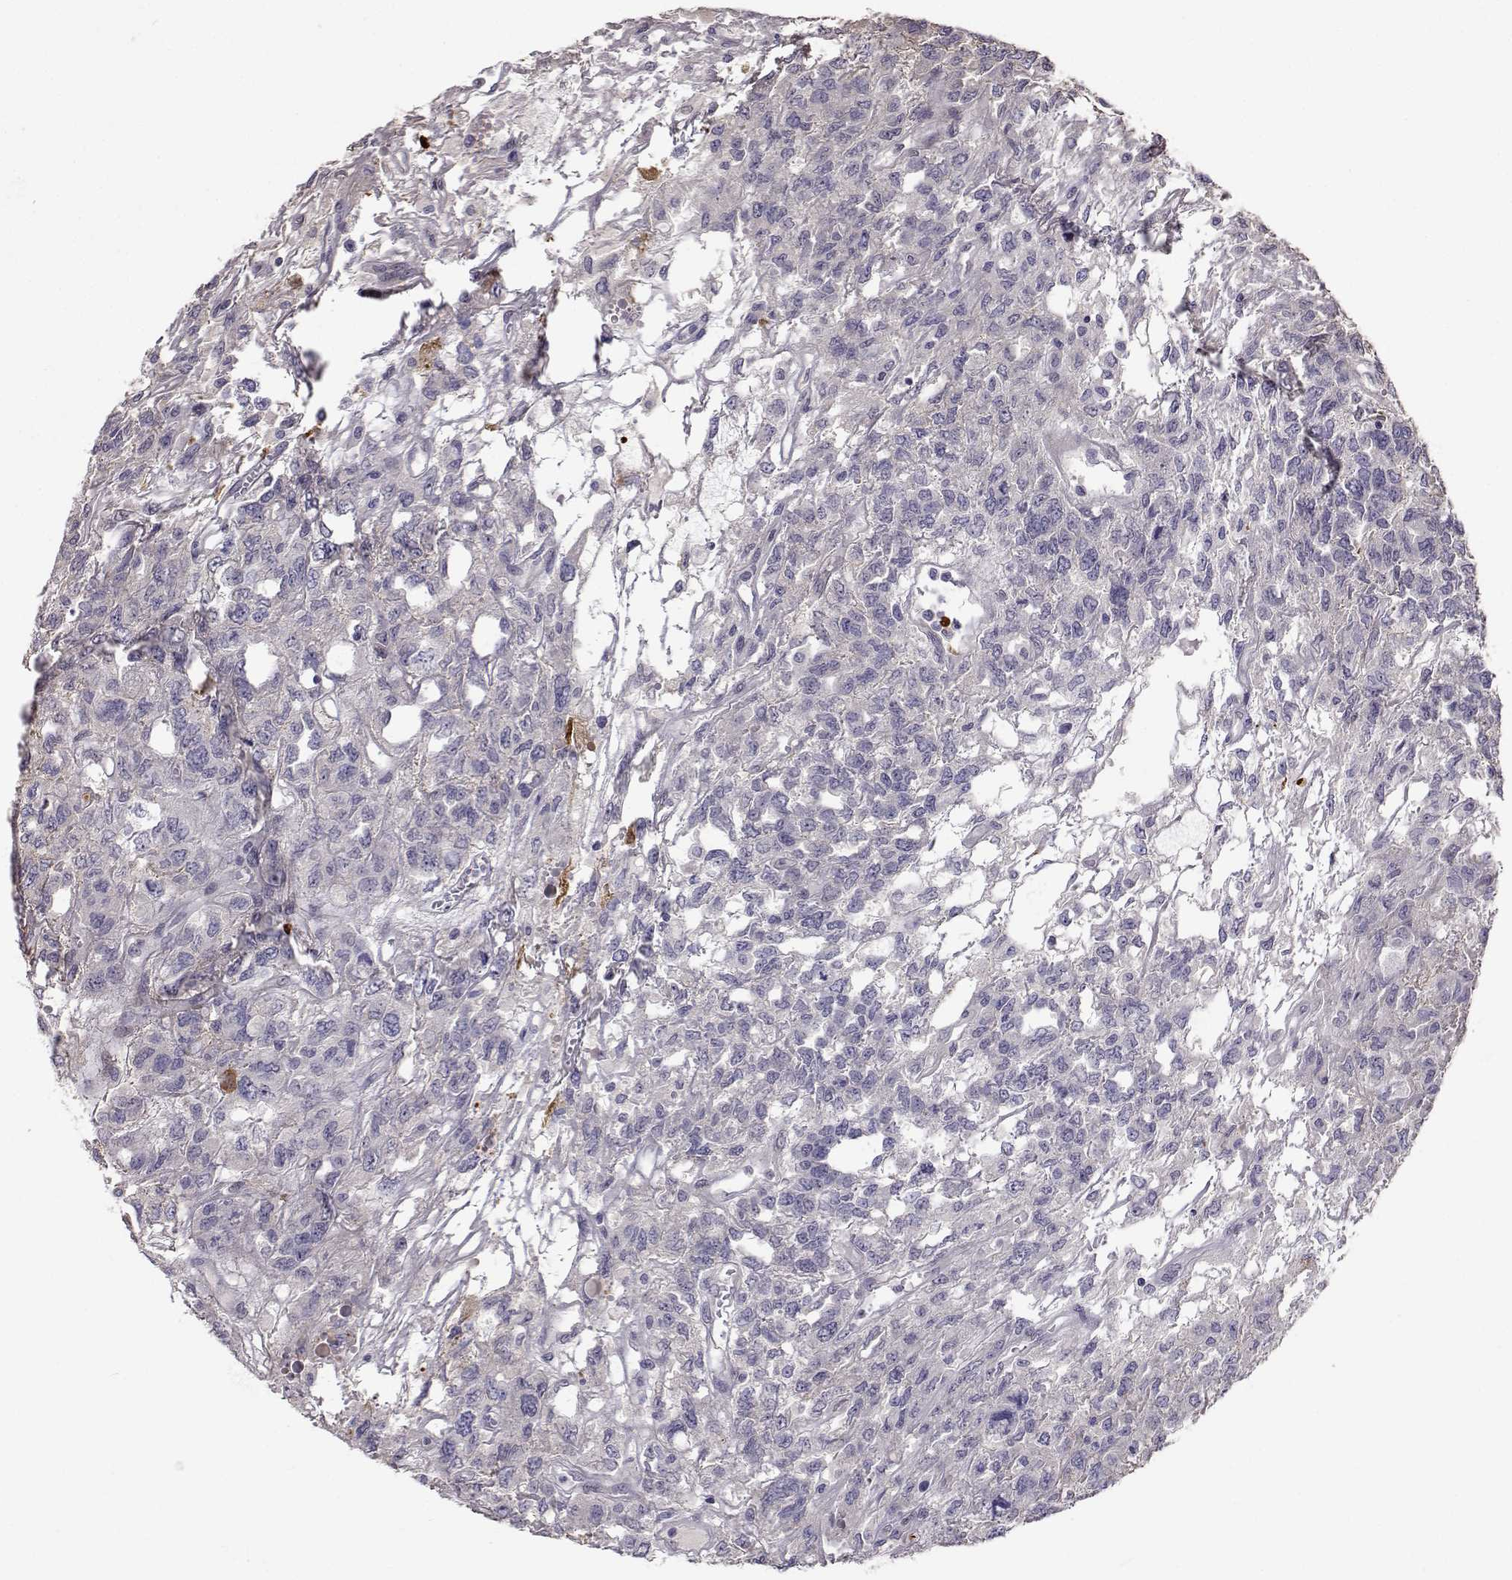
{"staining": {"intensity": "negative", "quantity": "none", "location": "none"}, "tissue": "testis cancer", "cell_type": "Tumor cells", "image_type": "cancer", "snomed": [{"axis": "morphology", "description": "Seminoma, NOS"}, {"axis": "topography", "description": "Testis"}], "caption": "There is no significant staining in tumor cells of testis seminoma.", "gene": "SLC6A3", "patient": {"sex": "male", "age": 52}}